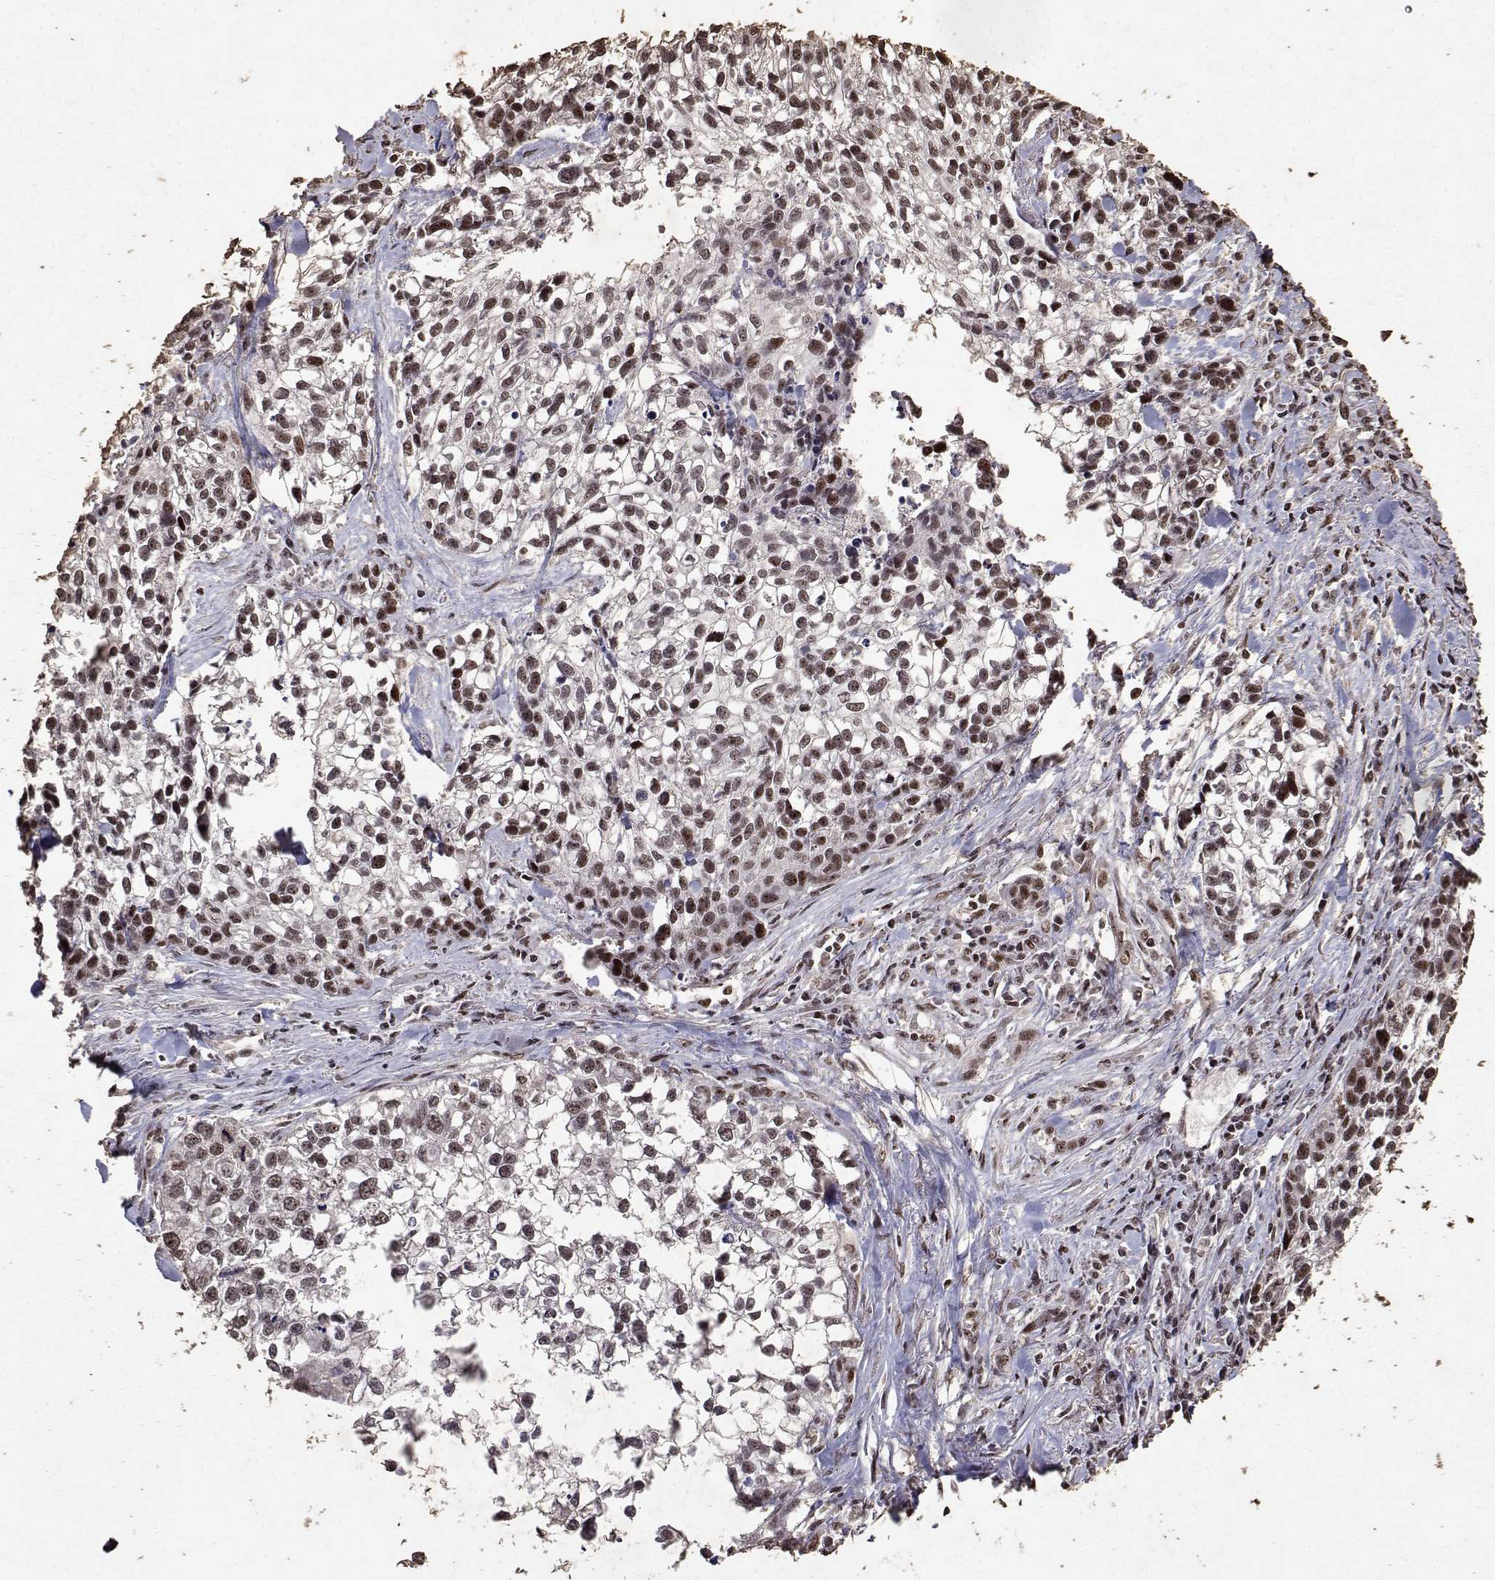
{"staining": {"intensity": "strong", "quantity": ">75%", "location": "nuclear"}, "tissue": "lung cancer", "cell_type": "Tumor cells", "image_type": "cancer", "snomed": [{"axis": "morphology", "description": "Squamous cell carcinoma, NOS"}, {"axis": "topography", "description": "Lung"}], "caption": "This is a micrograph of immunohistochemistry staining of lung squamous cell carcinoma, which shows strong expression in the nuclear of tumor cells.", "gene": "TOE1", "patient": {"sex": "male", "age": 74}}